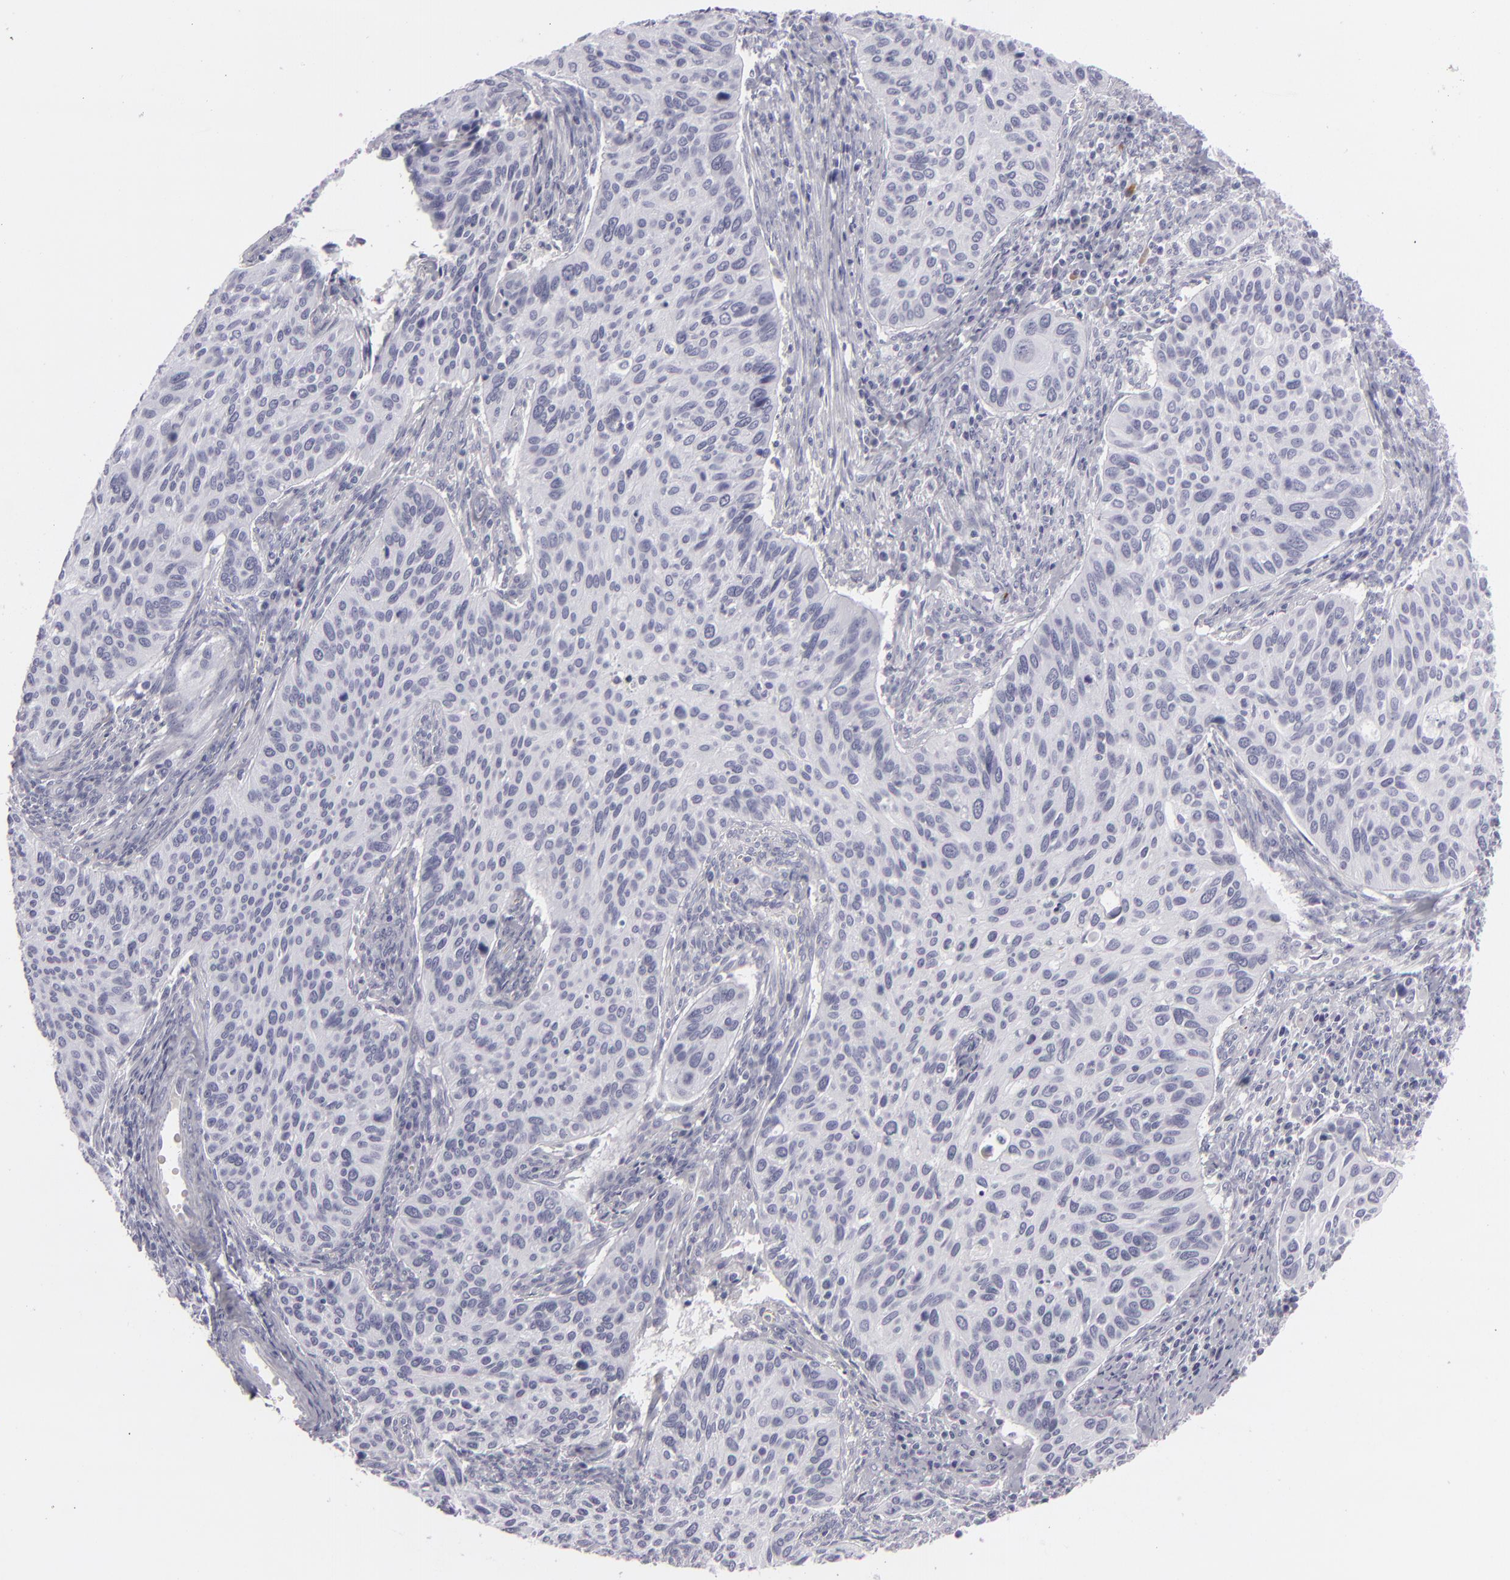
{"staining": {"intensity": "negative", "quantity": "none", "location": "none"}, "tissue": "cervical cancer", "cell_type": "Tumor cells", "image_type": "cancer", "snomed": [{"axis": "morphology", "description": "Adenocarcinoma, NOS"}, {"axis": "topography", "description": "Cervix"}], "caption": "Tumor cells are negative for protein expression in human cervical cancer (adenocarcinoma). Brightfield microscopy of immunohistochemistry stained with DAB (brown) and hematoxylin (blue), captured at high magnification.", "gene": "CDX2", "patient": {"sex": "female", "age": 29}}